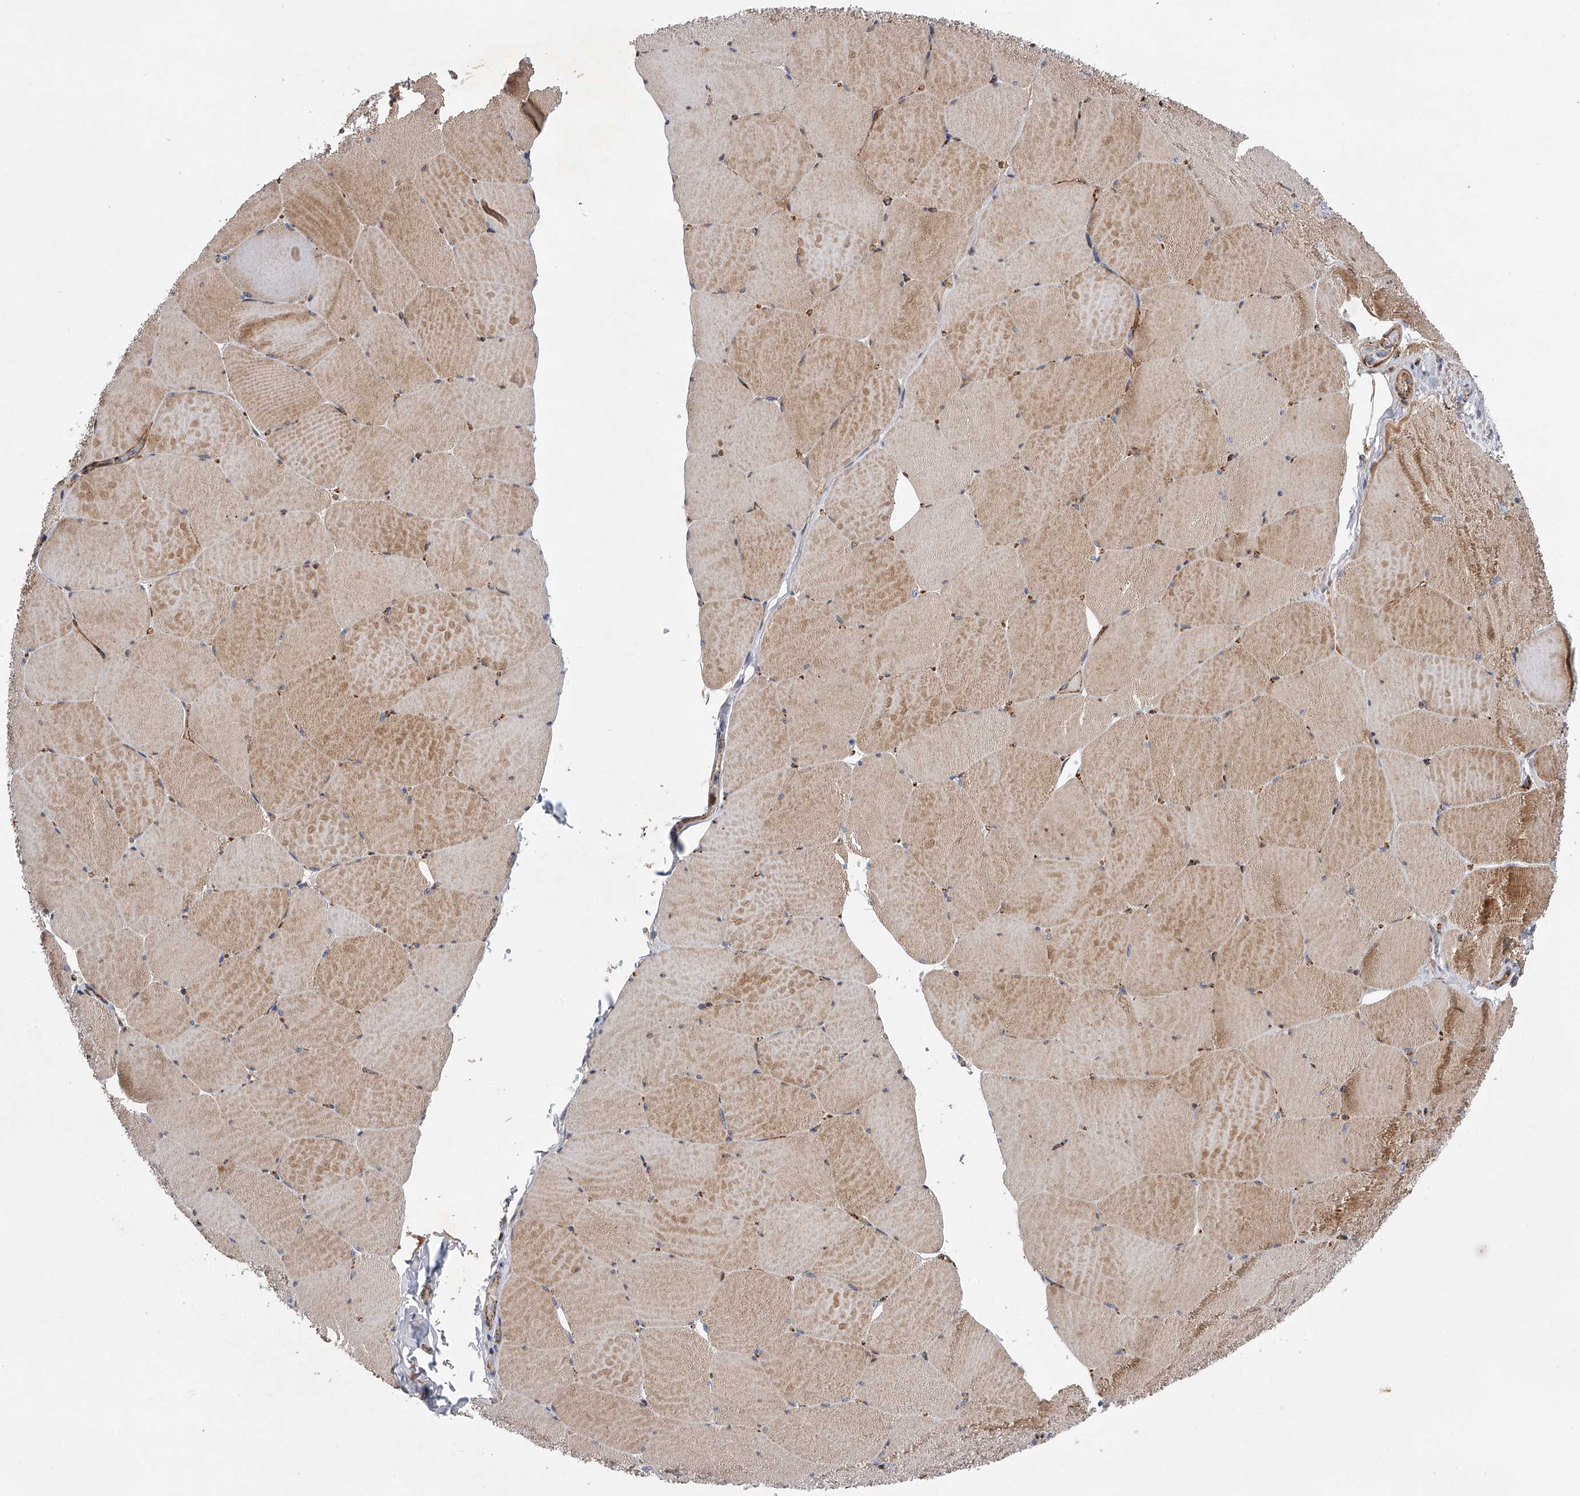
{"staining": {"intensity": "moderate", "quantity": "25%-75%", "location": "cytoplasmic/membranous"}, "tissue": "skeletal muscle", "cell_type": "Myocytes", "image_type": "normal", "snomed": [{"axis": "morphology", "description": "Normal tissue, NOS"}, {"axis": "topography", "description": "Skeletal muscle"}, {"axis": "topography", "description": "Head-Neck"}], "caption": "IHC of benign human skeletal muscle exhibits medium levels of moderate cytoplasmic/membranous positivity in about 25%-75% of myocytes.", "gene": "PDSS2", "patient": {"sex": "male", "age": 66}}